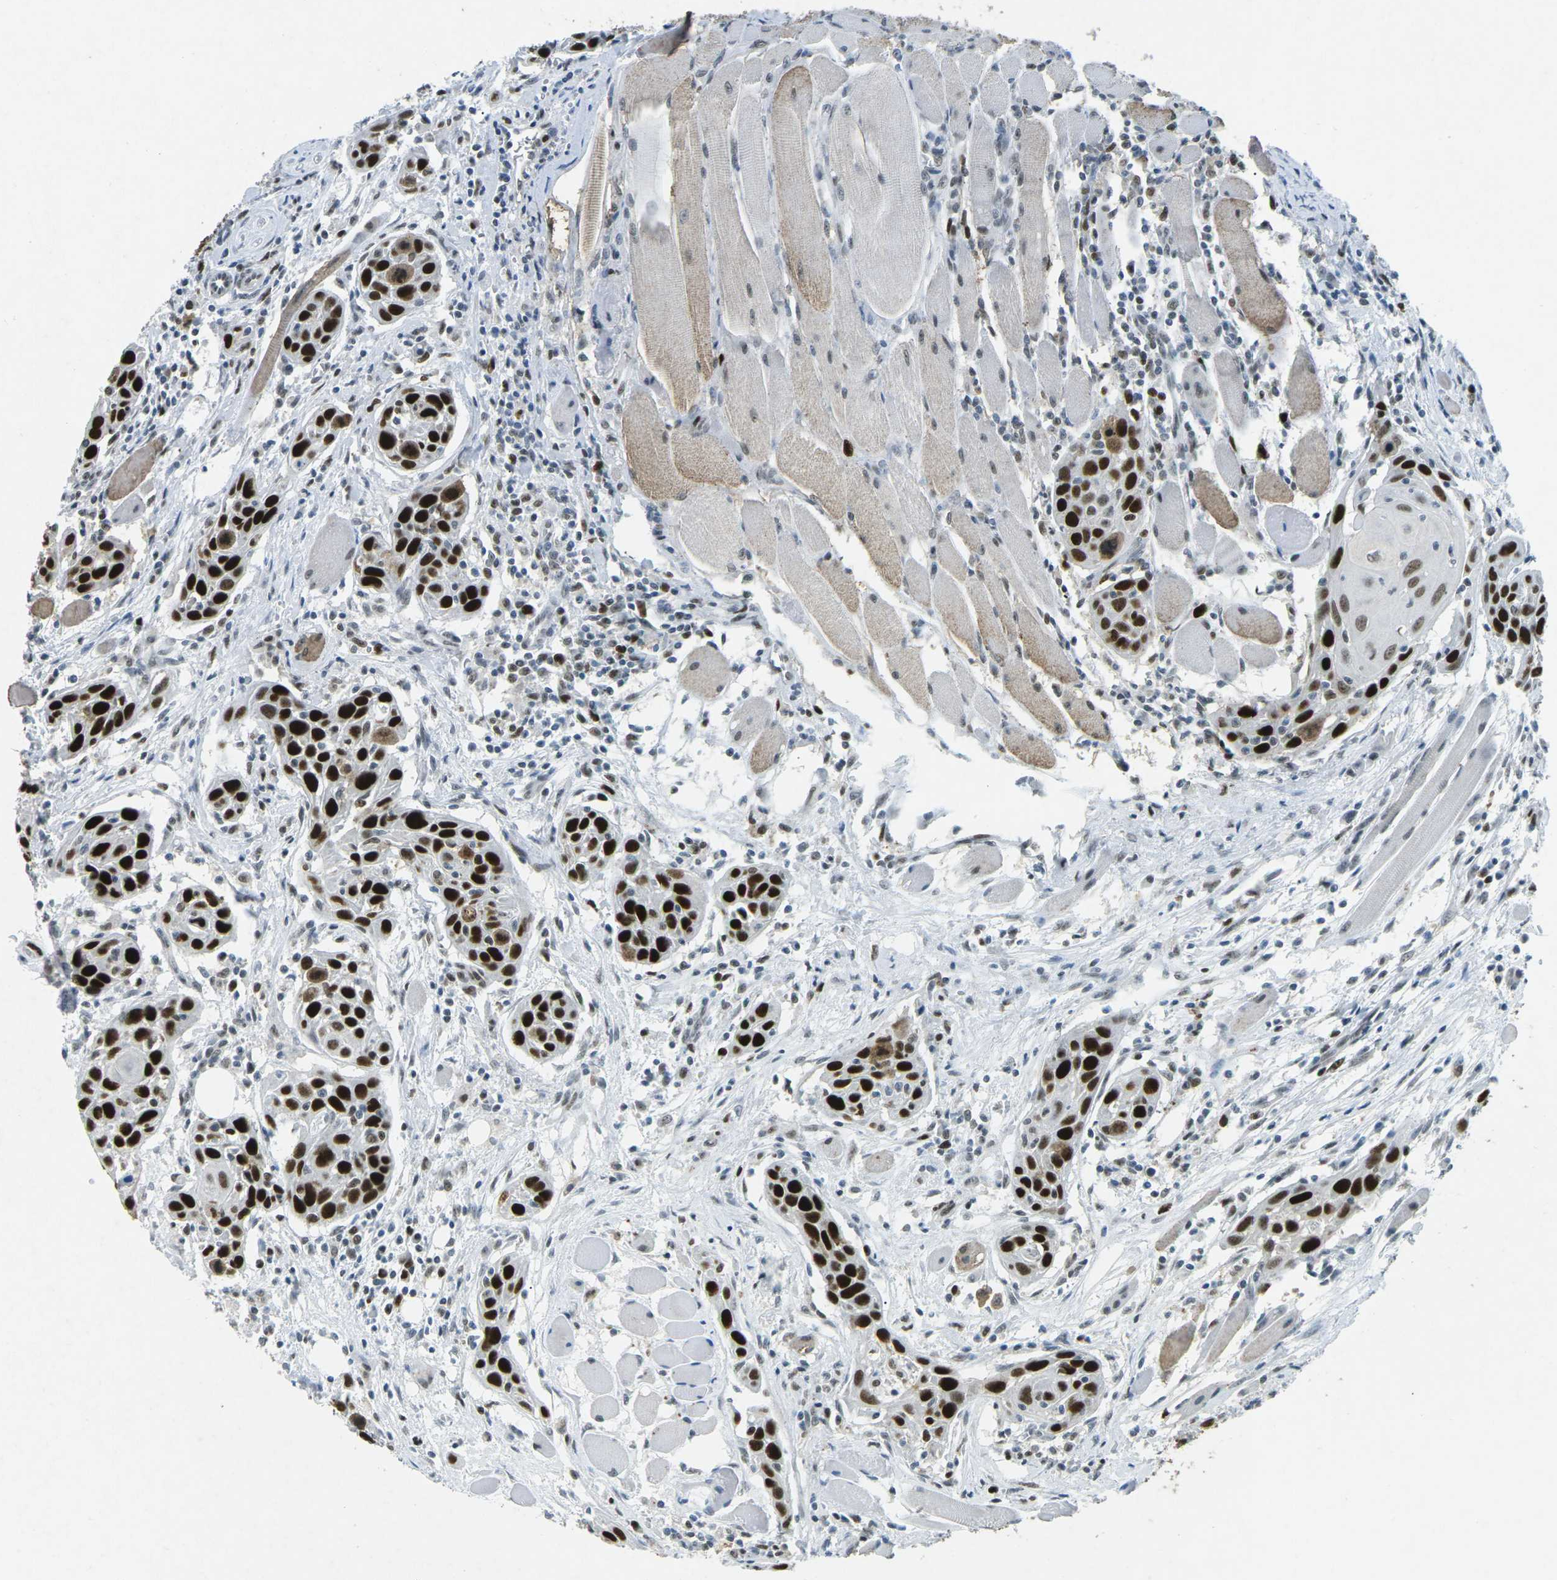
{"staining": {"intensity": "strong", "quantity": ">75%", "location": "nuclear"}, "tissue": "head and neck cancer", "cell_type": "Tumor cells", "image_type": "cancer", "snomed": [{"axis": "morphology", "description": "Squamous cell carcinoma, NOS"}, {"axis": "topography", "description": "Oral tissue"}, {"axis": "topography", "description": "Head-Neck"}], "caption": "An image showing strong nuclear staining in about >75% of tumor cells in head and neck cancer, as visualized by brown immunohistochemical staining.", "gene": "RB1", "patient": {"sex": "female", "age": 50}}